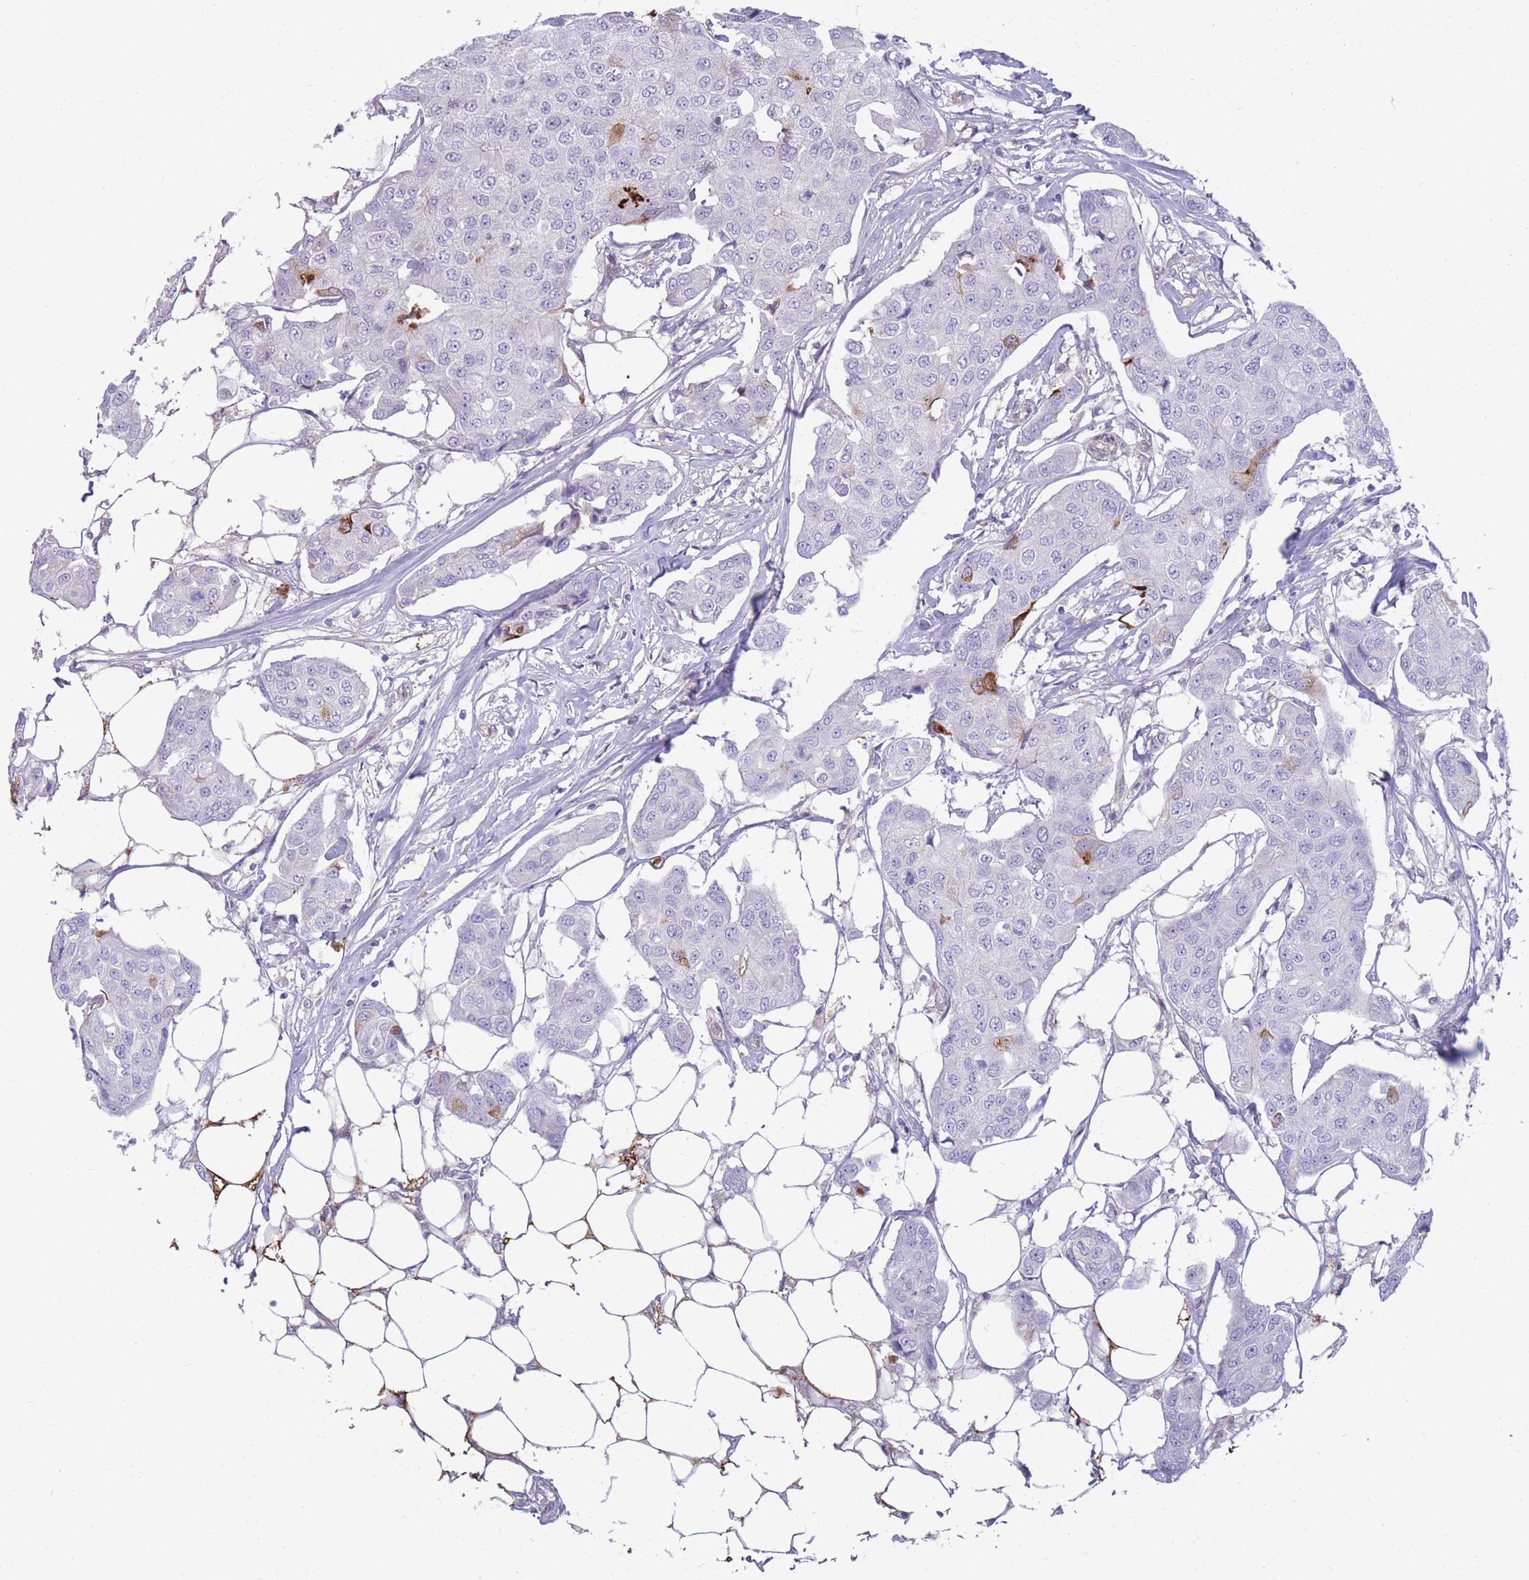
{"staining": {"intensity": "strong", "quantity": "<25%", "location": "cytoplasmic/membranous"}, "tissue": "breast cancer", "cell_type": "Tumor cells", "image_type": "cancer", "snomed": [{"axis": "morphology", "description": "Duct carcinoma"}, {"axis": "topography", "description": "Breast"}, {"axis": "topography", "description": "Lymph node"}], "caption": "Immunohistochemistry image of human breast cancer stained for a protein (brown), which displays medium levels of strong cytoplasmic/membranous positivity in about <25% of tumor cells.", "gene": "RGS11", "patient": {"sex": "female", "age": 80}}